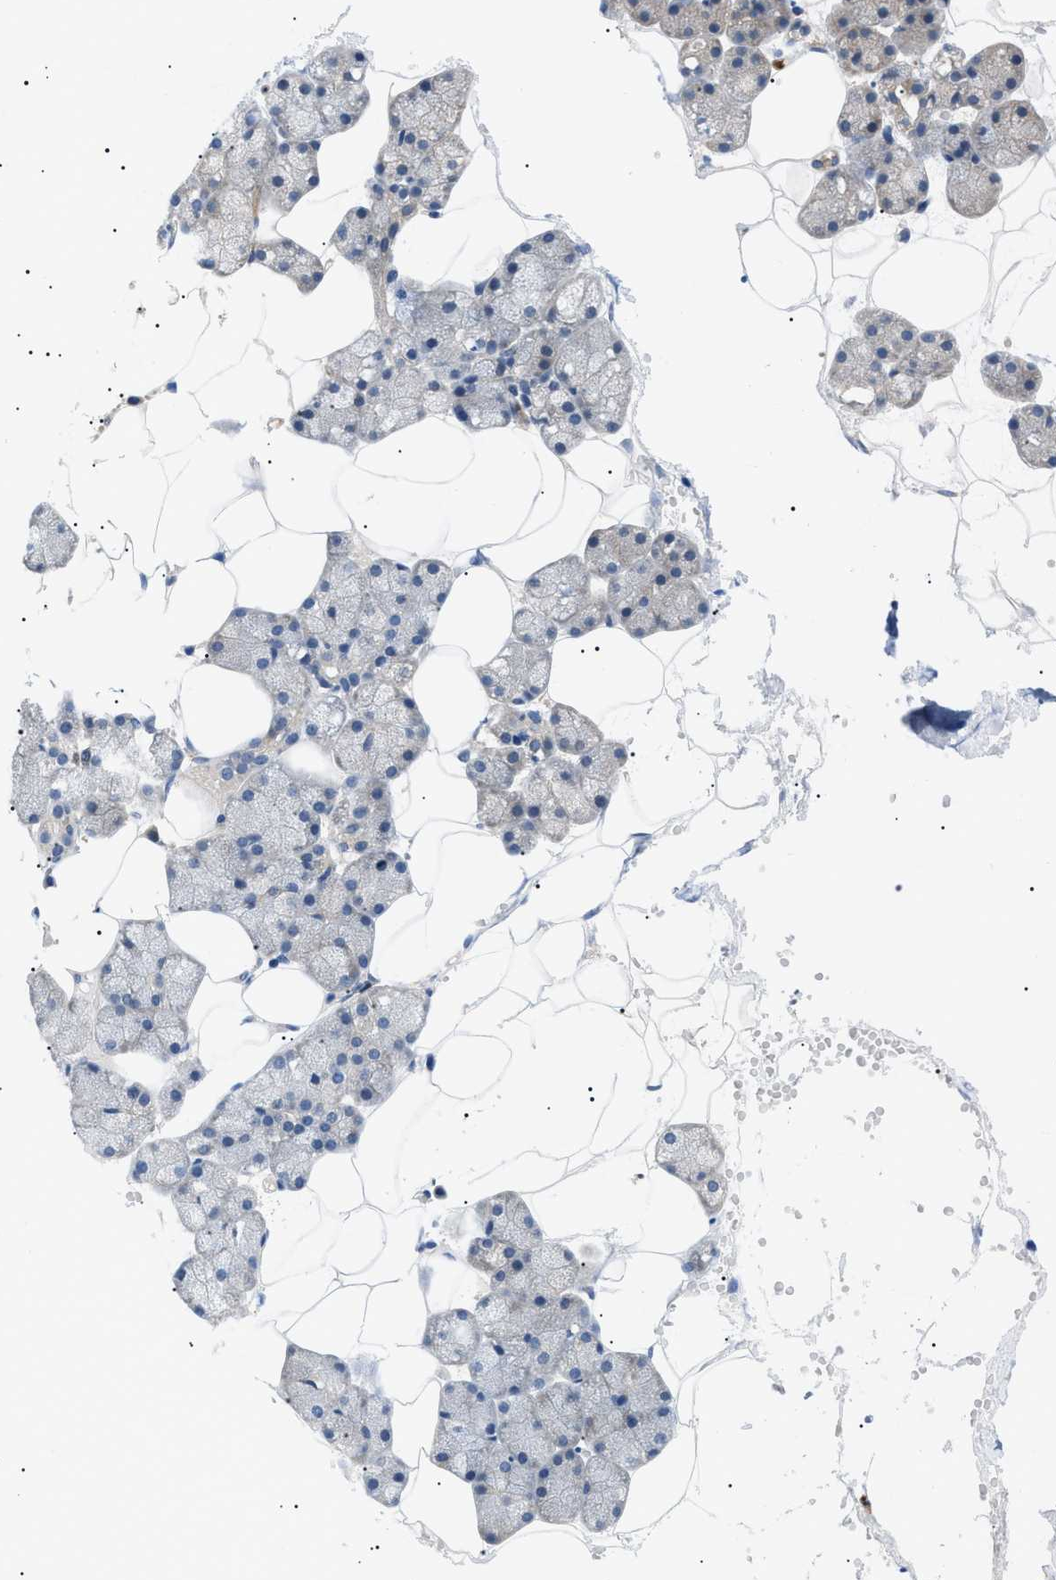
{"staining": {"intensity": "weak", "quantity": "25%-75%", "location": "cytoplasmic/membranous"}, "tissue": "salivary gland", "cell_type": "Glandular cells", "image_type": "normal", "snomed": [{"axis": "morphology", "description": "Normal tissue, NOS"}, {"axis": "topography", "description": "Salivary gland"}], "caption": "The micrograph displays a brown stain indicating the presence of a protein in the cytoplasmic/membranous of glandular cells in salivary gland.", "gene": "RIPK1", "patient": {"sex": "male", "age": 62}}